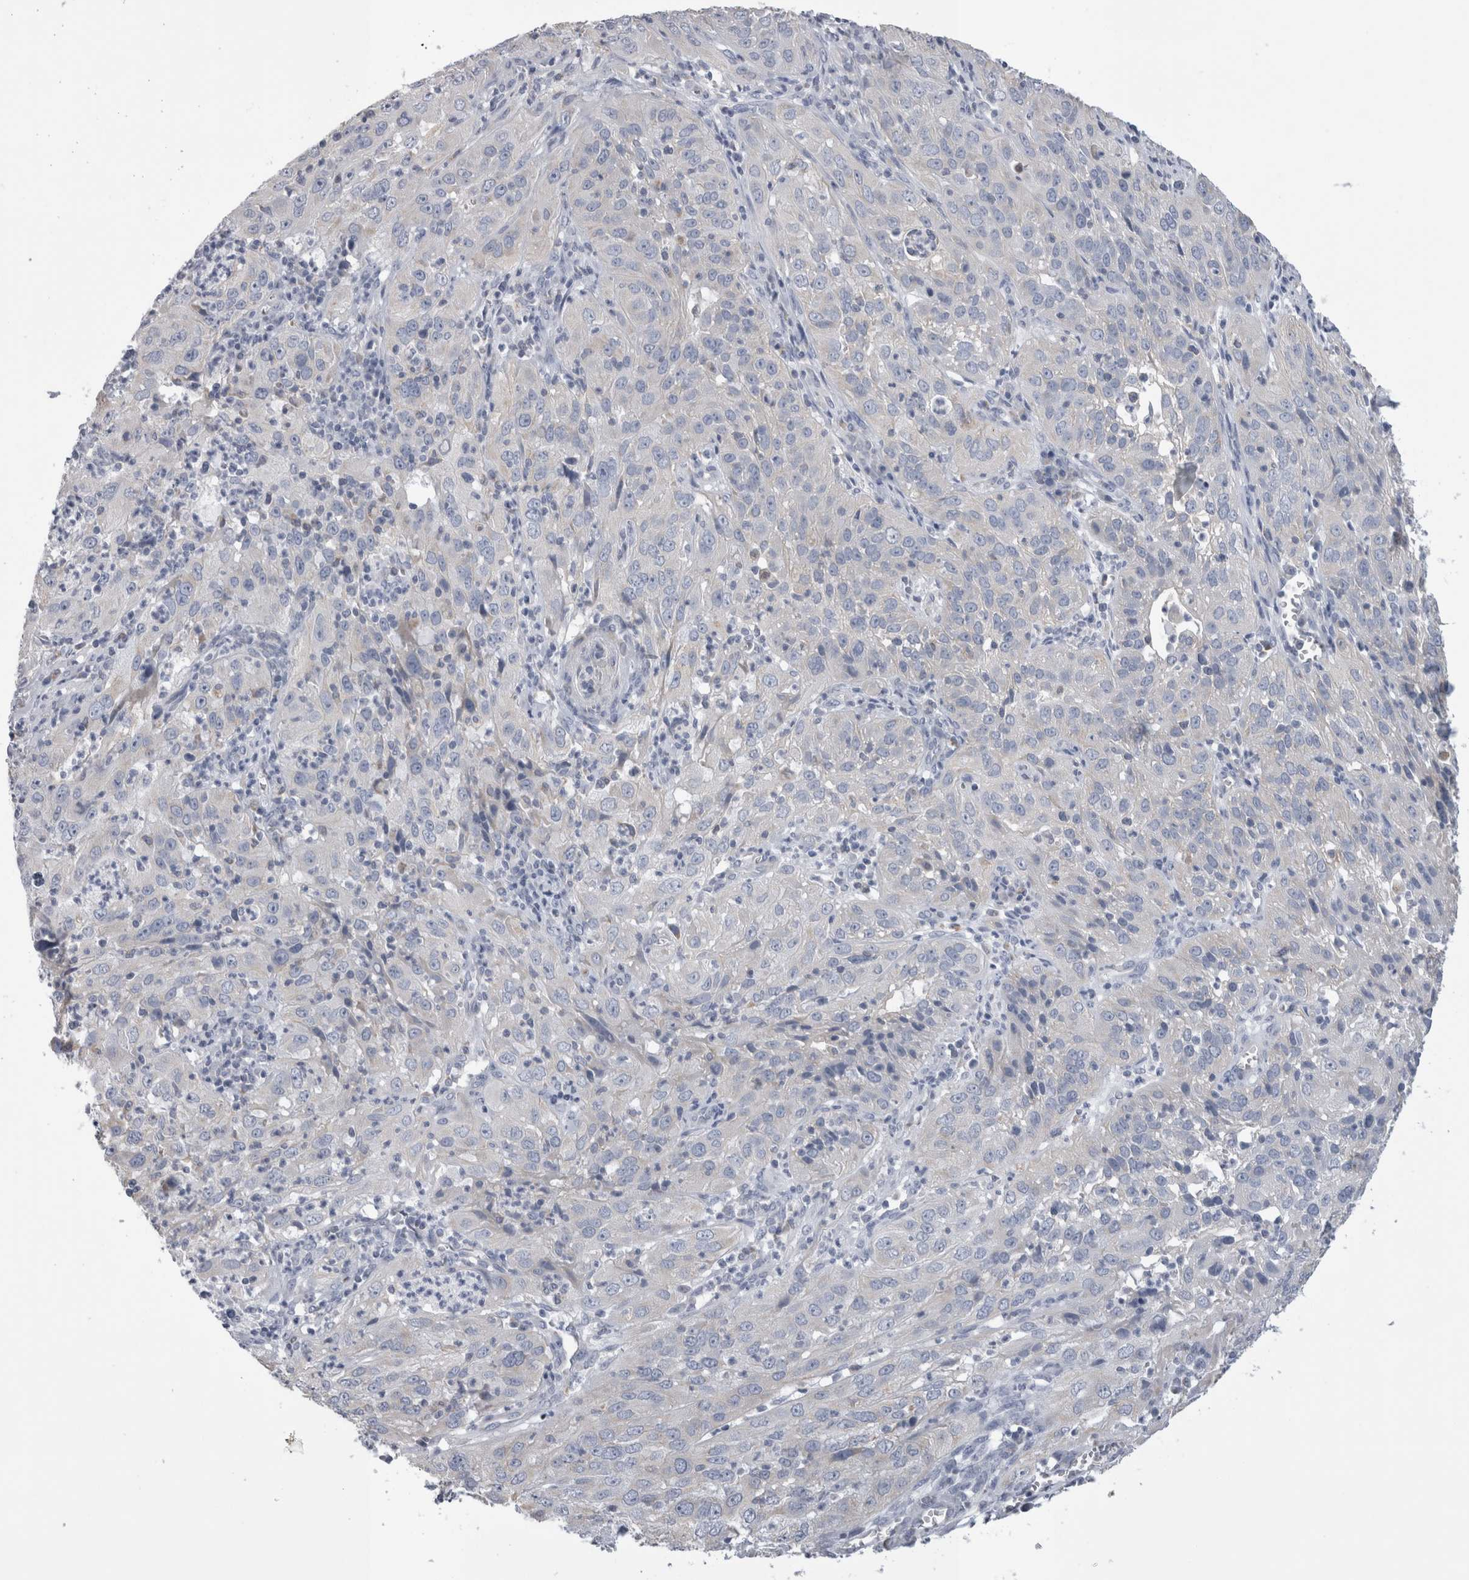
{"staining": {"intensity": "negative", "quantity": "none", "location": "none"}, "tissue": "cervical cancer", "cell_type": "Tumor cells", "image_type": "cancer", "snomed": [{"axis": "morphology", "description": "Squamous cell carcinoma, NOS"}, {"axis": "topography", "description": "Cervix"}], "caption": "Tumor cells show no significant protein staining in squamous cell carcinoma (cervical).", "gene": "DHRS4", "patient": {"sex": "female", "age": 32}}